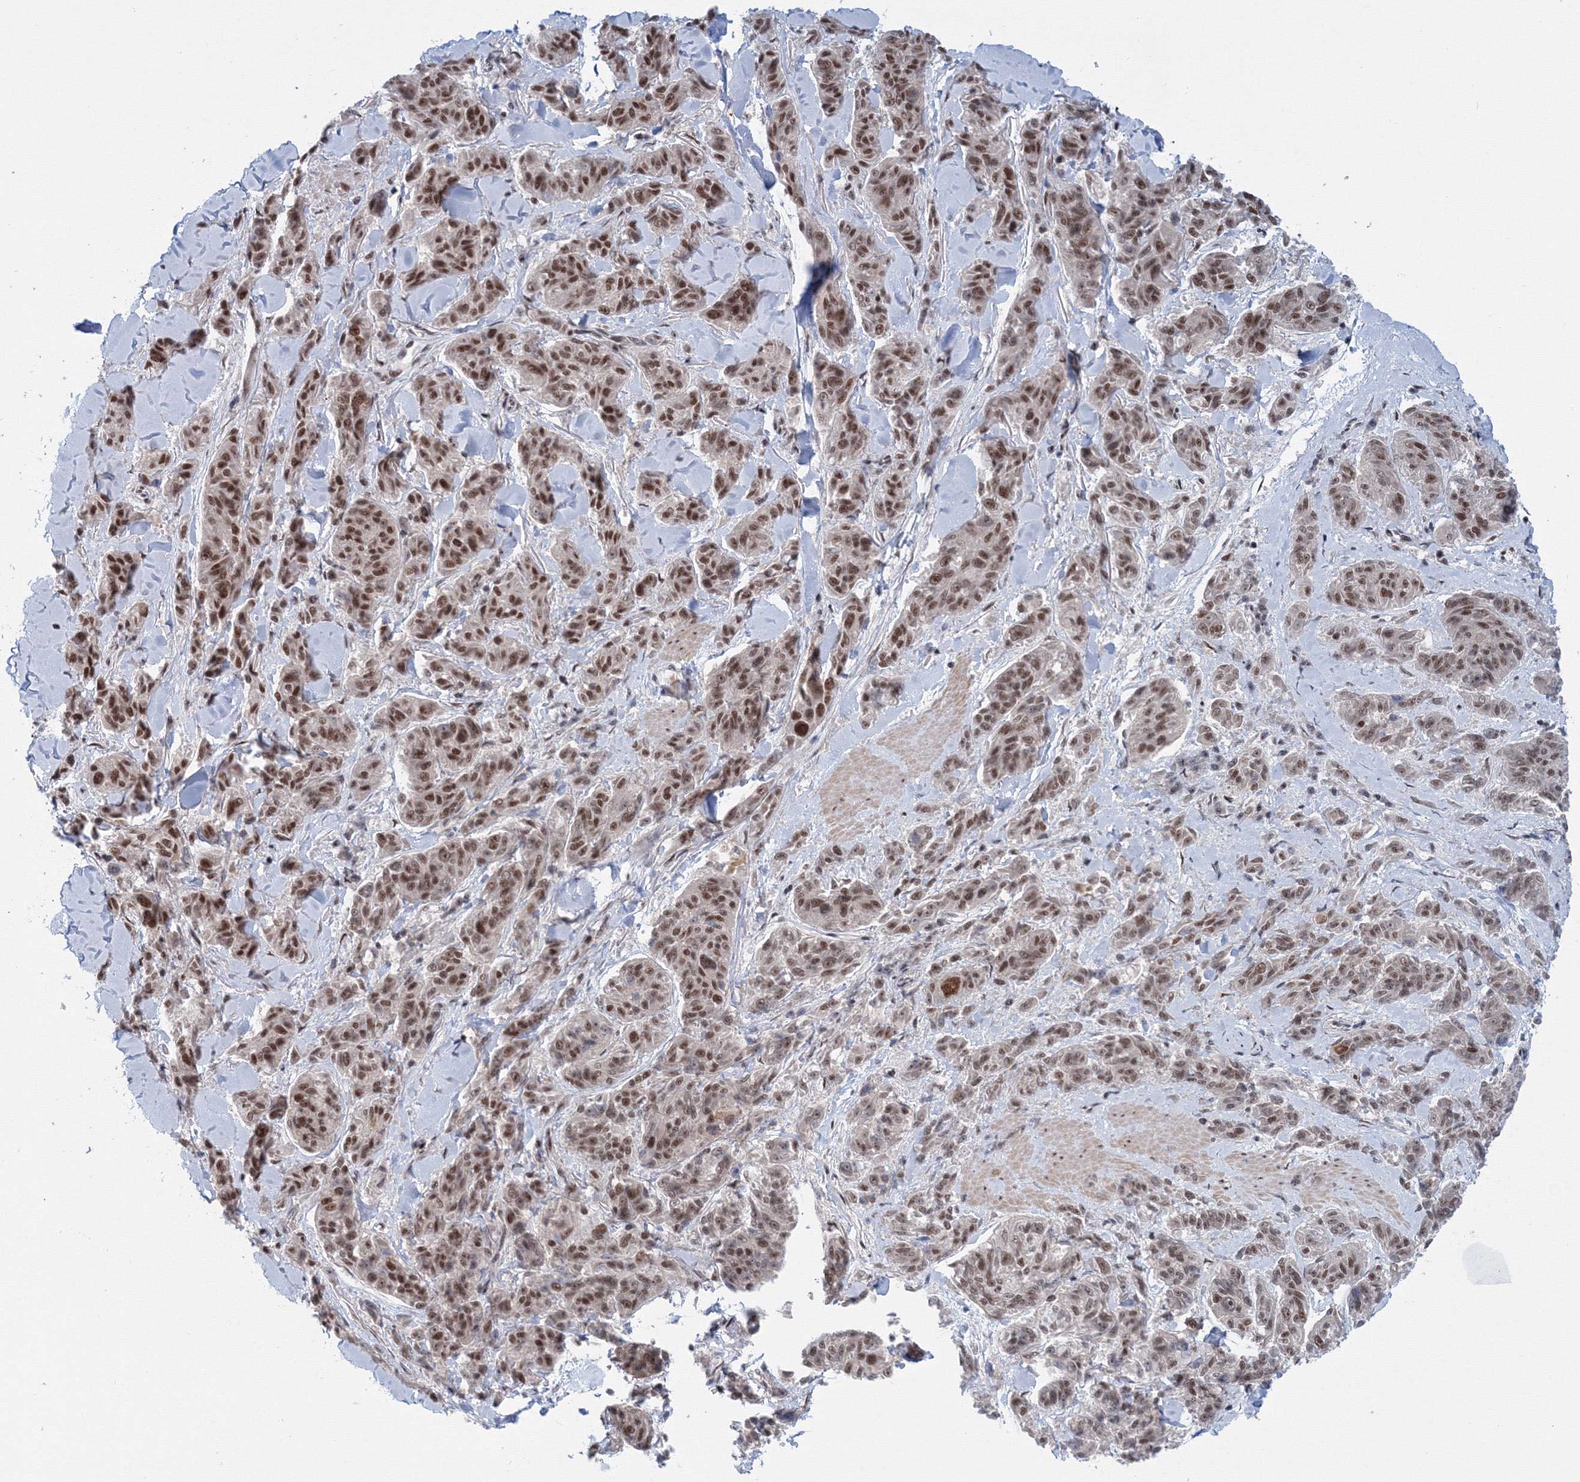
{"staining": {"intensity": "moderate", "quantity": ">75%", "location": "nuclear"}, "tissue": "melanoma", "cell_type": "Tumor cells", "image_type": "cancer", "snomed": [{"axis": "morphology", "description": "Malignant melanoma, NOS"}, {"axis": "topography", "description": "Skin"}], "caption": "Protein positivity by immunohistochemistry (IHC) reveals moderate nuclear expression in about >75% of tumor cells in malignant melanoma. (DAB = brown stain, brightfield microscopy at high magnification).", "gene": "SF3B6", "patient": {"sex": "male", "age": 53}}